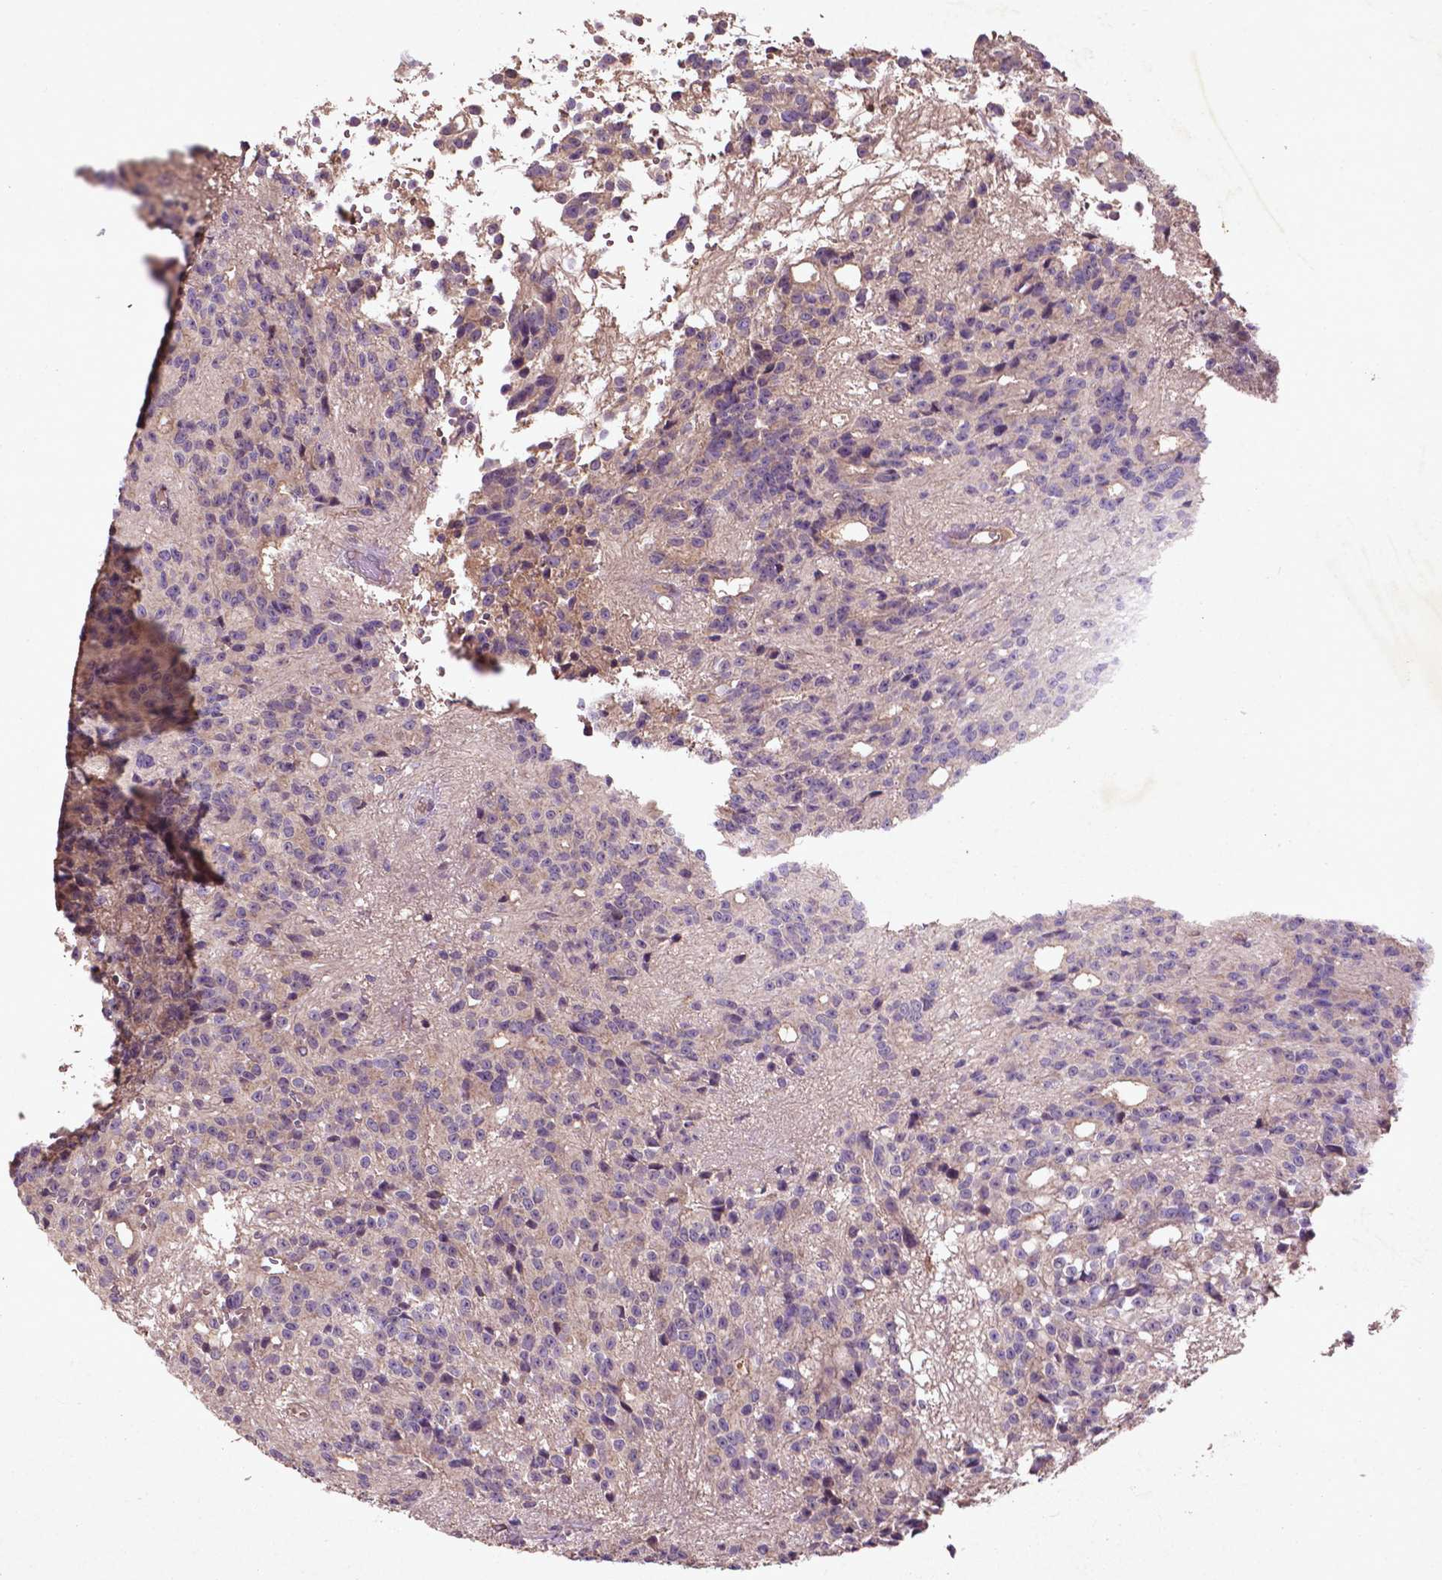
{"staining": {"intensity": "negative", "quantity": "none", "location": "none"}, "tissue": "glioma", "cell_type": "Tumor cells", "image_type": "cancer", "snomed": [{"axis": "morphology", "description": "Glioma, malignant, Low grade"}, {"axis": "topography", "description": "Brain"}], "caption": "An image of glioma stained for a protein shows no brown staining in tumor cells.", "gene": "COQ2", "patient": {"sex": "male", "age": 31}}